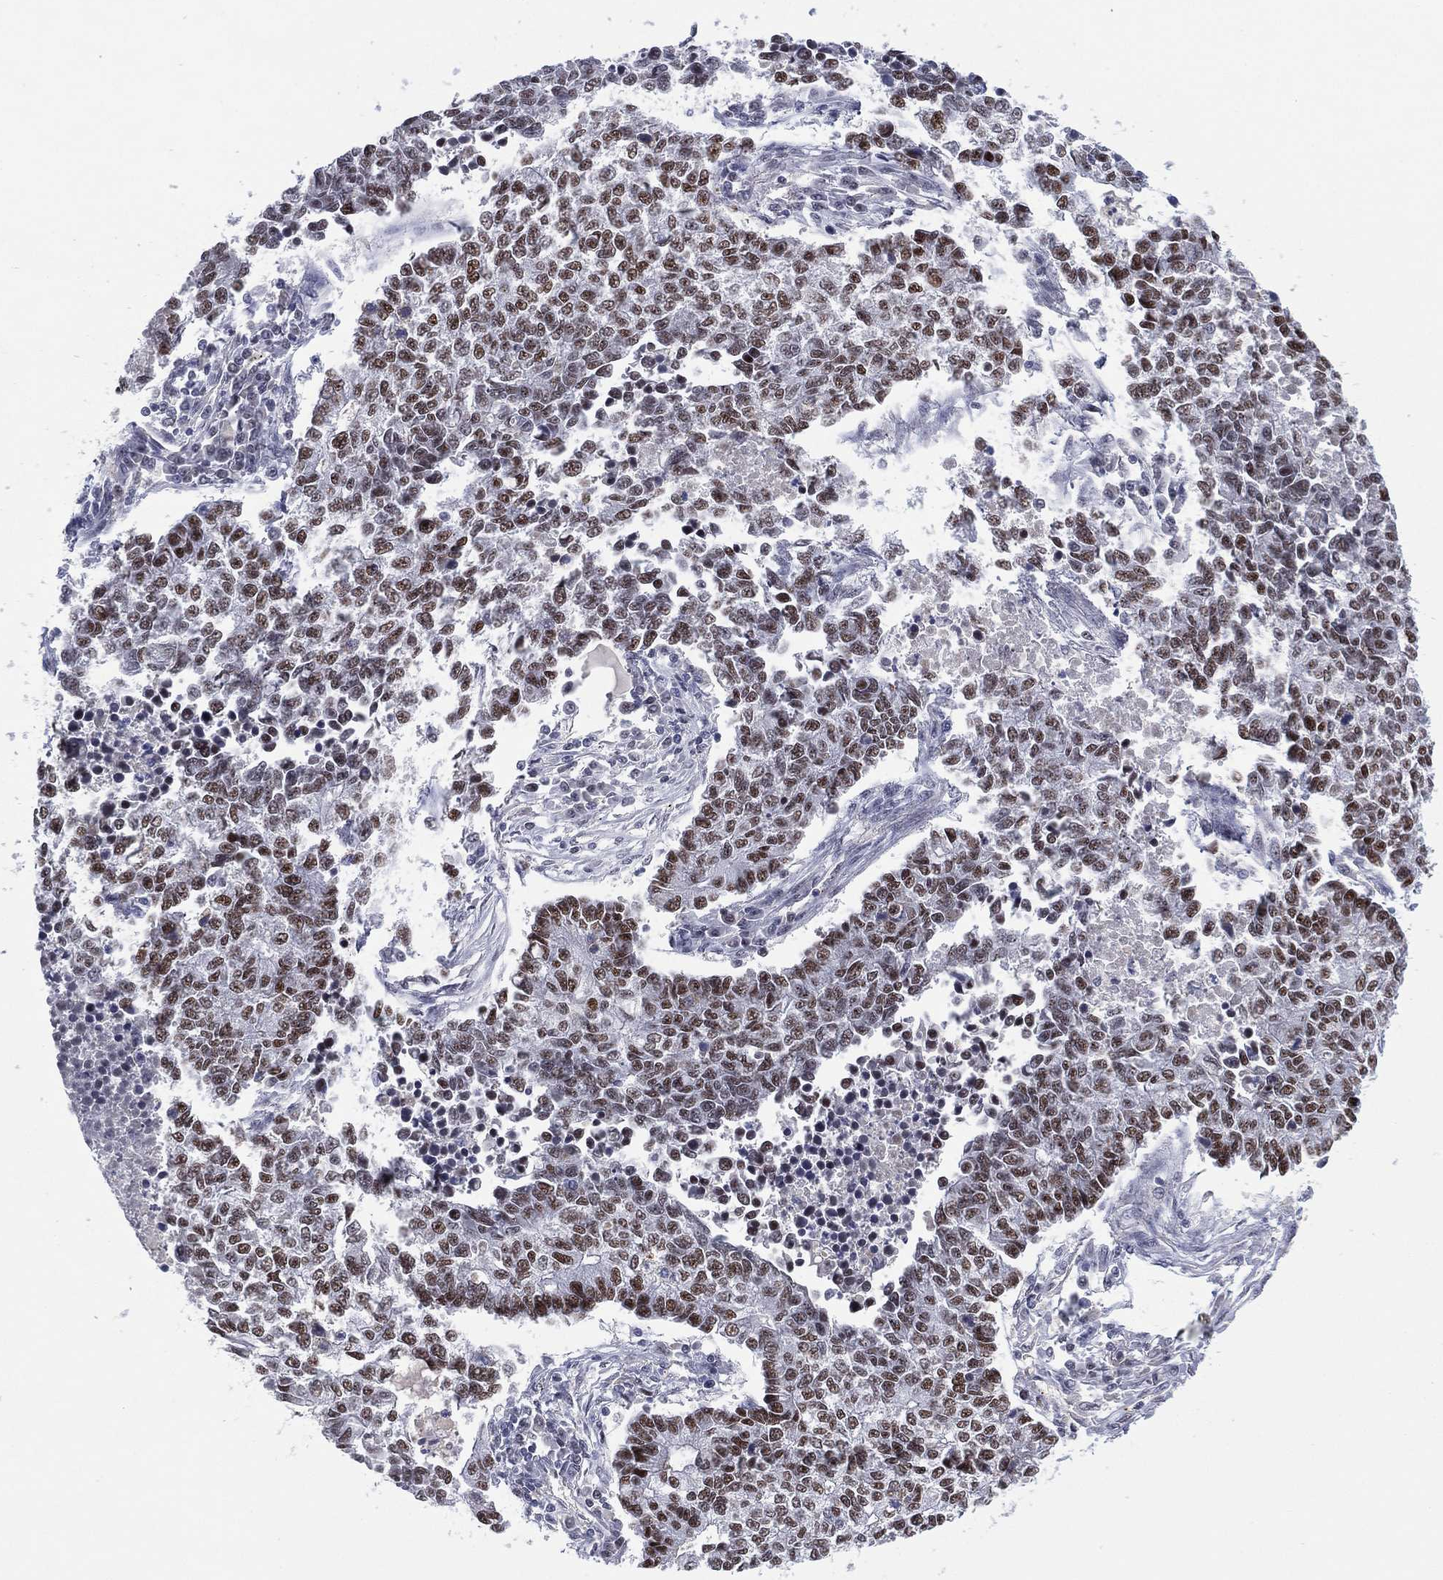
{"staining": {"intensity": "moderate", "quantity": ">75%", "location": "nuclear"}, "tissue": "lung cancer", "cell_type": "Tumor cells", "image_type": "cancer", "snomed": [{"axis": "morphology", "description": "Adenocarcinoma, NOS"}, {"axis": "topography", "description": "Lung"}], "caption": "A photomicrograph showing moderate nuclear expression in approximately >75% of tumor cells in lung cancer, as visualized by brown immunohistochemical staining.", "gene": "GSE1", "patient": {"sex": "male", "age": 57}}